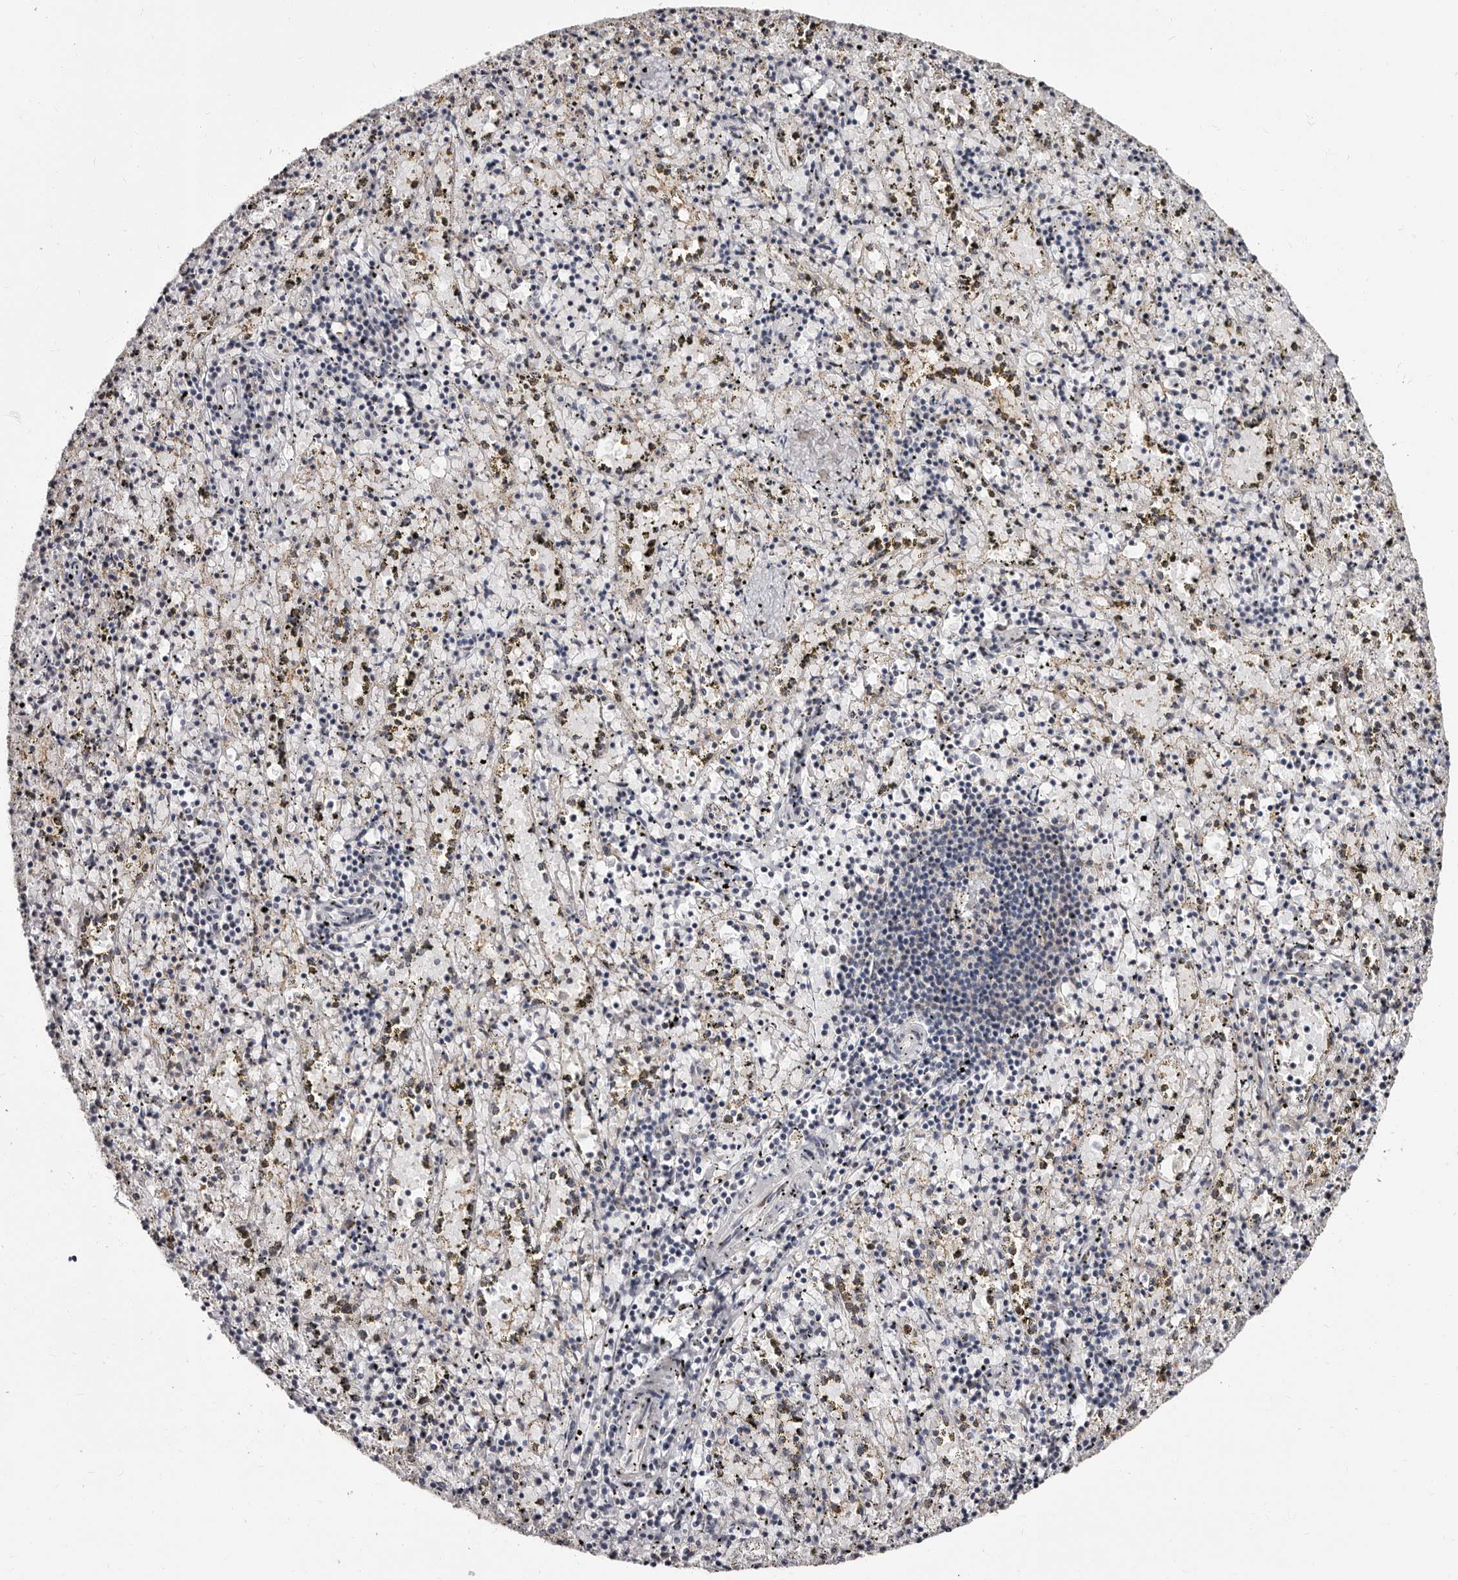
{"staining": {"intensity": "negative", "quantity": "none", "location": "none"}, "tissue": "spleen", "cell_type": "Cells in red pulp", "image_type": "normal", "snomed": [{"axis": "morphology", "description": "Normal tissue, NOS"}, {"axis": "topography", "description": "Spleen"}], "caption": "Benign spleen was stained to show a protein in brown. There is no significant positivity in cells in red pulp.", "gene": "PHF20L1", "patient": {"sex": "male", "age": 11}}